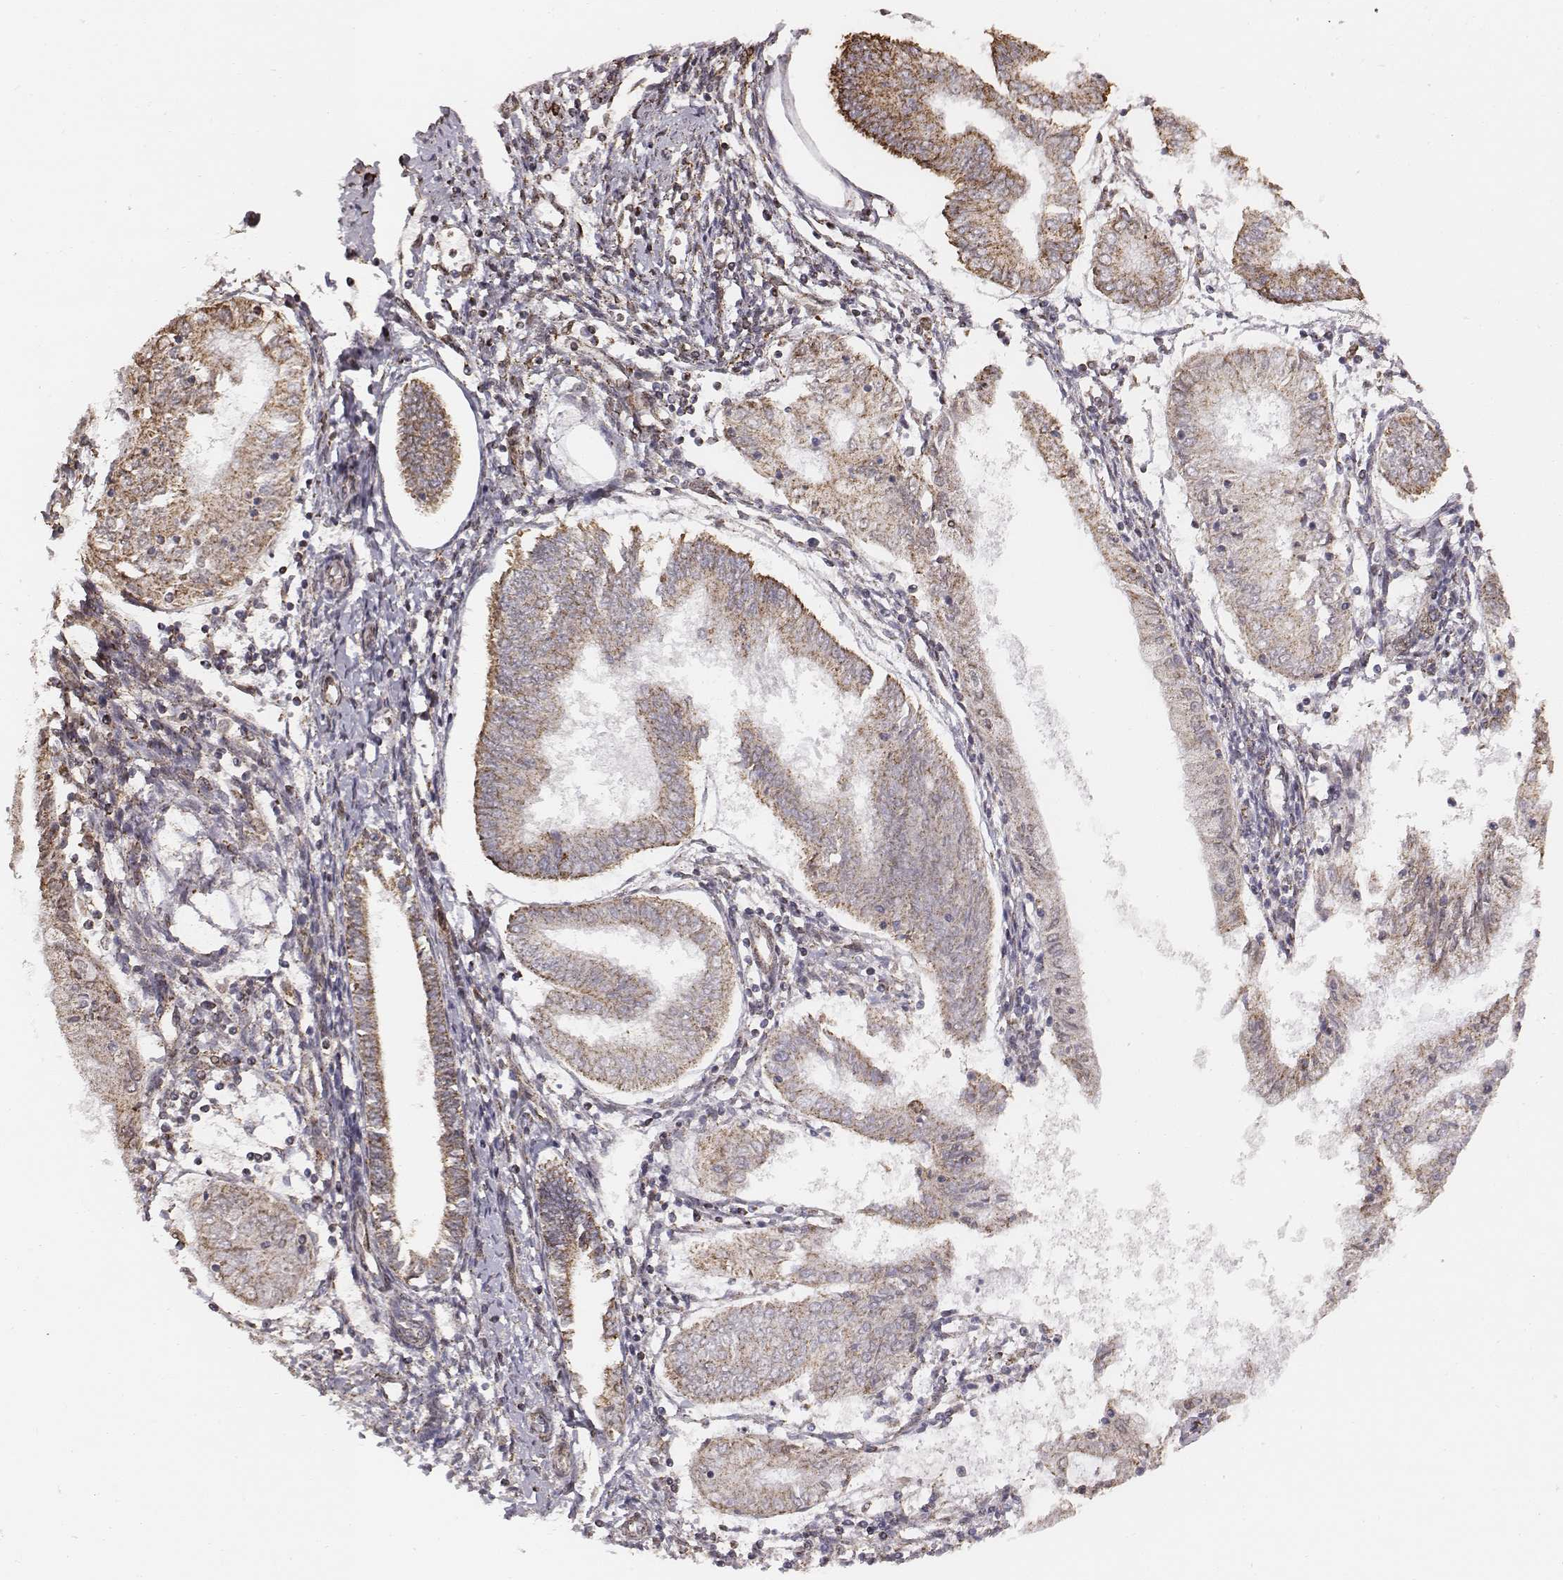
{"staining": {"intensity": "moderate", "quantity": ">75%", "location": "cytoplasmic/membranous"}, "tissue": "endometrial cancer", "cell_type": "Tumor cells", "image_type": "cancer", "snomed": [{"axis": "morphology", "description": "Adenocarcinoma, NOS"}, {"axis": "topography", "description": "Endometrium"}], "caption": "IHC staining of endometrial cancer (adenocarcinoma), which reveals medium levels of moderate cytoplasmic/membranous staining in about >75% of tumor cells indicating moderate cytoplasmic/membranous protein expression. The staining was performed using DAB (brown) for protein detection and nuclei were counterstained in hematoxylin (blue).", "gene": "ACOT2", "patient": {"sex": "female", "age": 68}}